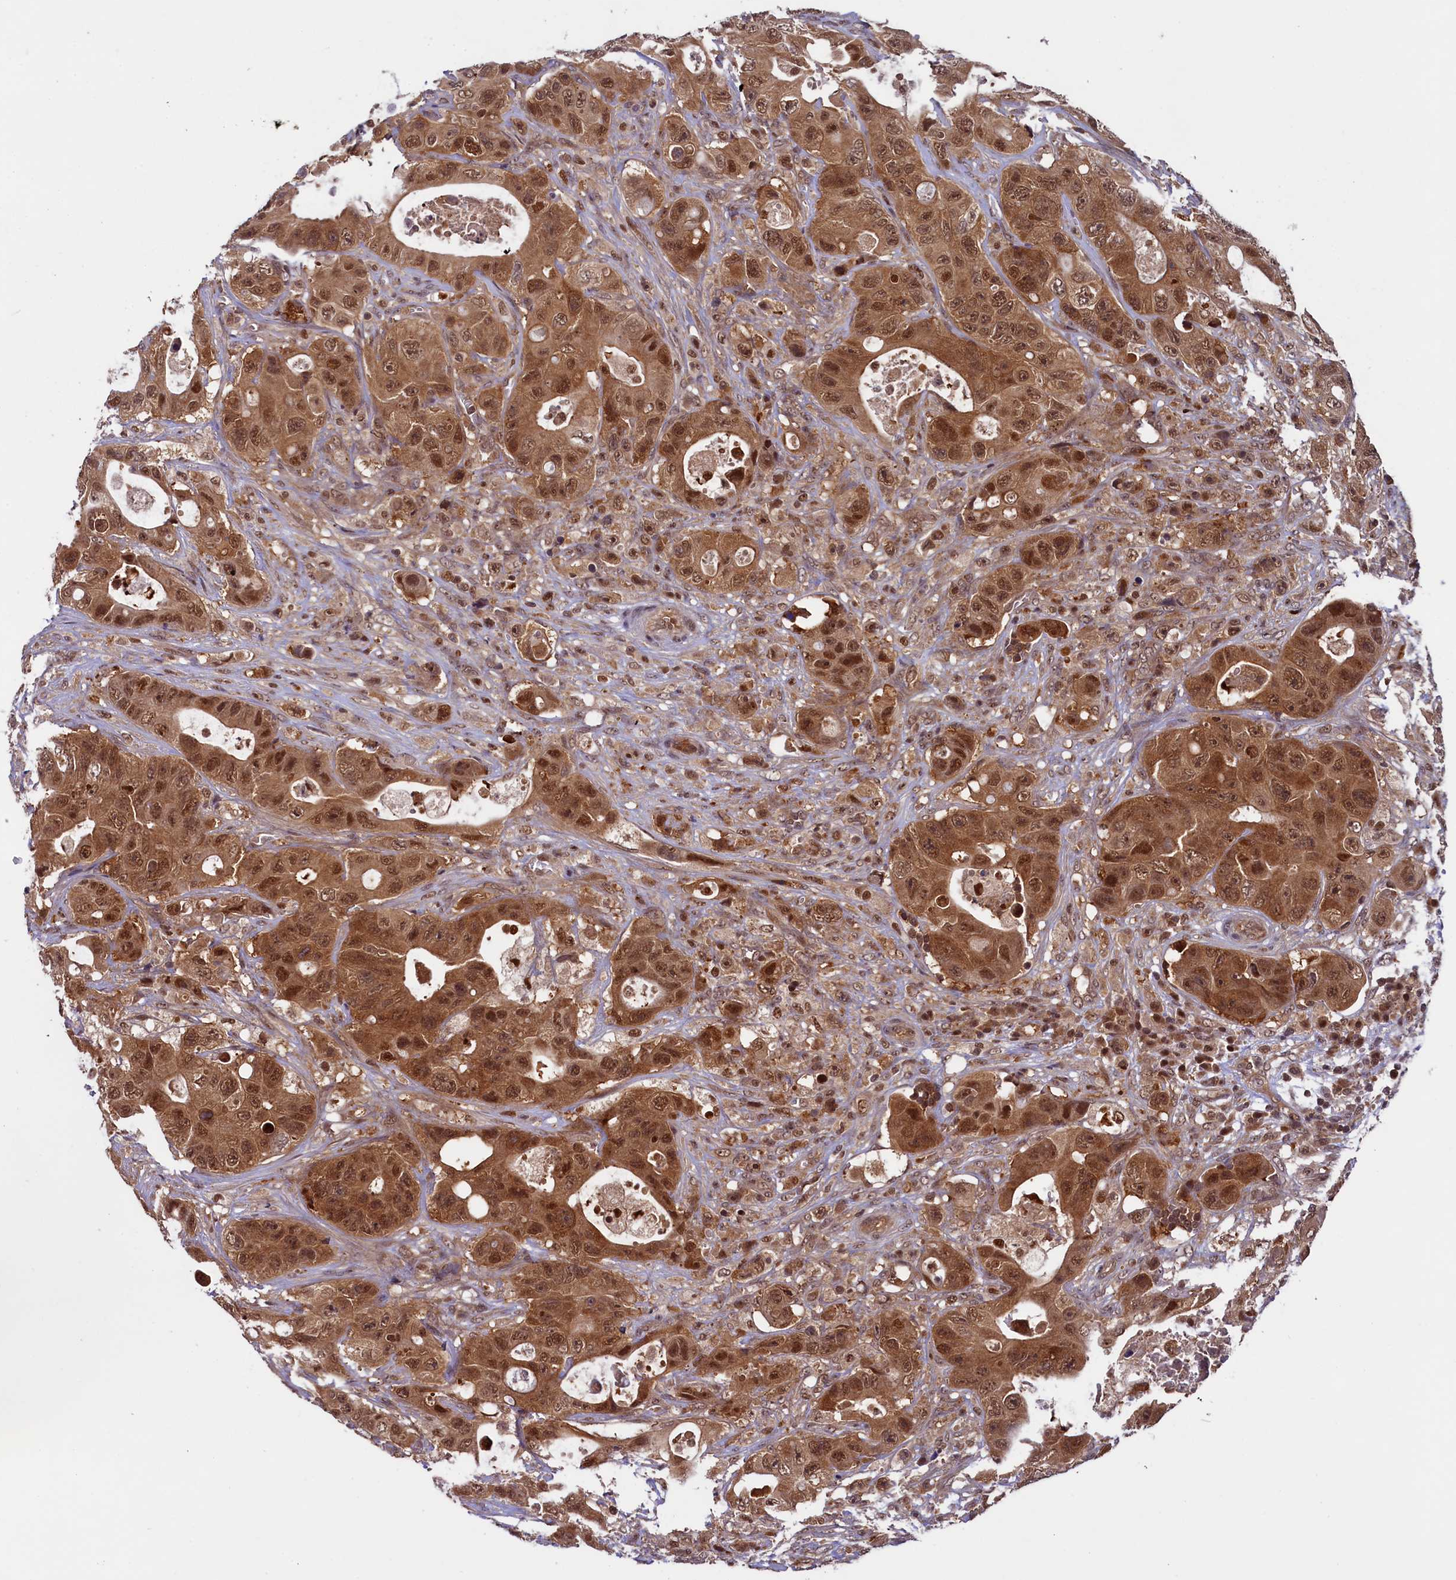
{"staining": {"intensity": "moderate", "quantity": ">75%", "location": "cytoplasmic/membranous,nuclear"}, "tissue": "colorectal cancer", "cell_type": "Tumor cells", "image_type": "cancer", "snomed": [{"axis": "morphology", "description": "Adenocarcinoma, NOS"}, {"axis": "topography", "description": "Colon"}], "caption": "Immunohistochemical staining of human colorectal adenocarcinoma demonstrates moderate cytoplasmic/membranous and nuclear protein staining in about >75% of tumor cells.", "gene": "SLC7A6OS", "patient": {"sex": "female", "age": 46}}